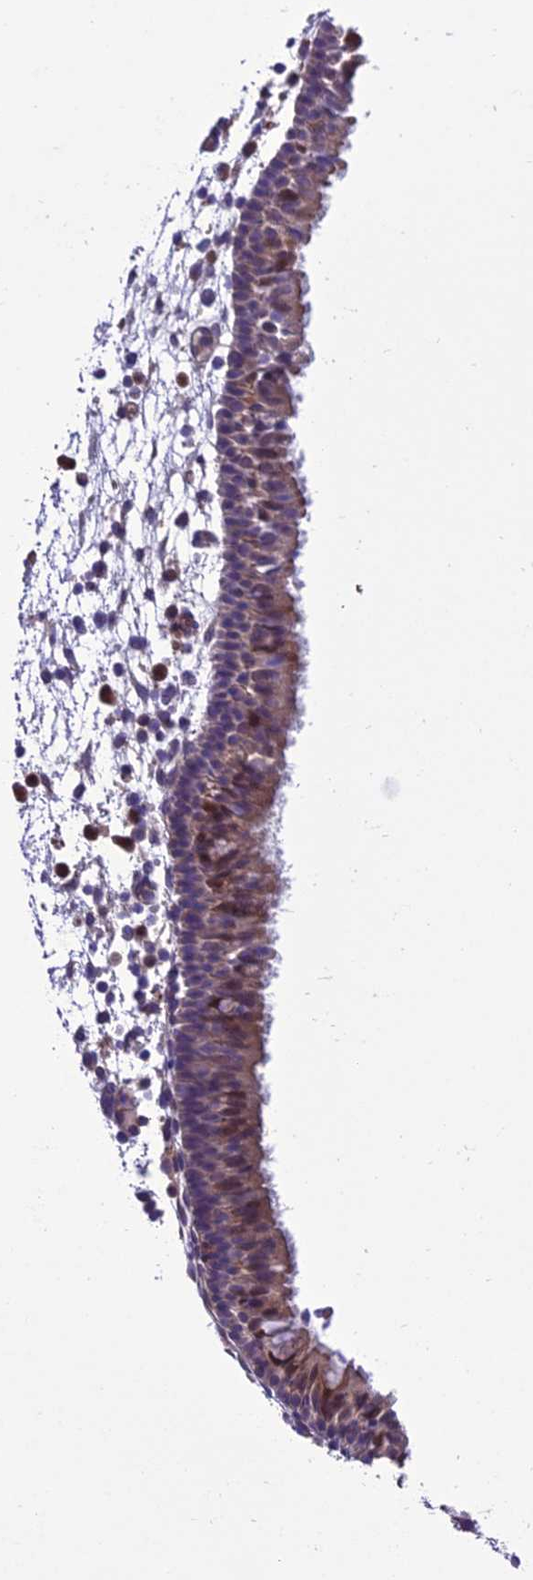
{"staining": {"intensity": "moderate", "quantity": "<25%", "location": "cytoplasmic/membranous"}, "tissue": "nasopharynx", "cell_type": "Respiratory epithelial cells", "image_type": "normal", "snomed": [{"axis": "morphology", "description": "Normal tissue, NOS"}, {"axis": "morphology", "description": "Inflammation, NOS"}, {"axis": "morphology", "description": "Malignant melanoma, Metastatic site"}, {"axis": "topography", "description": "Nasopharynx"}], "caption": "A micrograph of human nasopharynx stained for a protein shows moderate cytoplasmic/membranous brown staining in respiratory epithelial cells. The staining was performed using DAB, with brown indicating positive protein expression. Nuclei are stained blue with hematoxylin.", "gene": "BORCS6", "patient": {"sex": "male", "age": 70}}